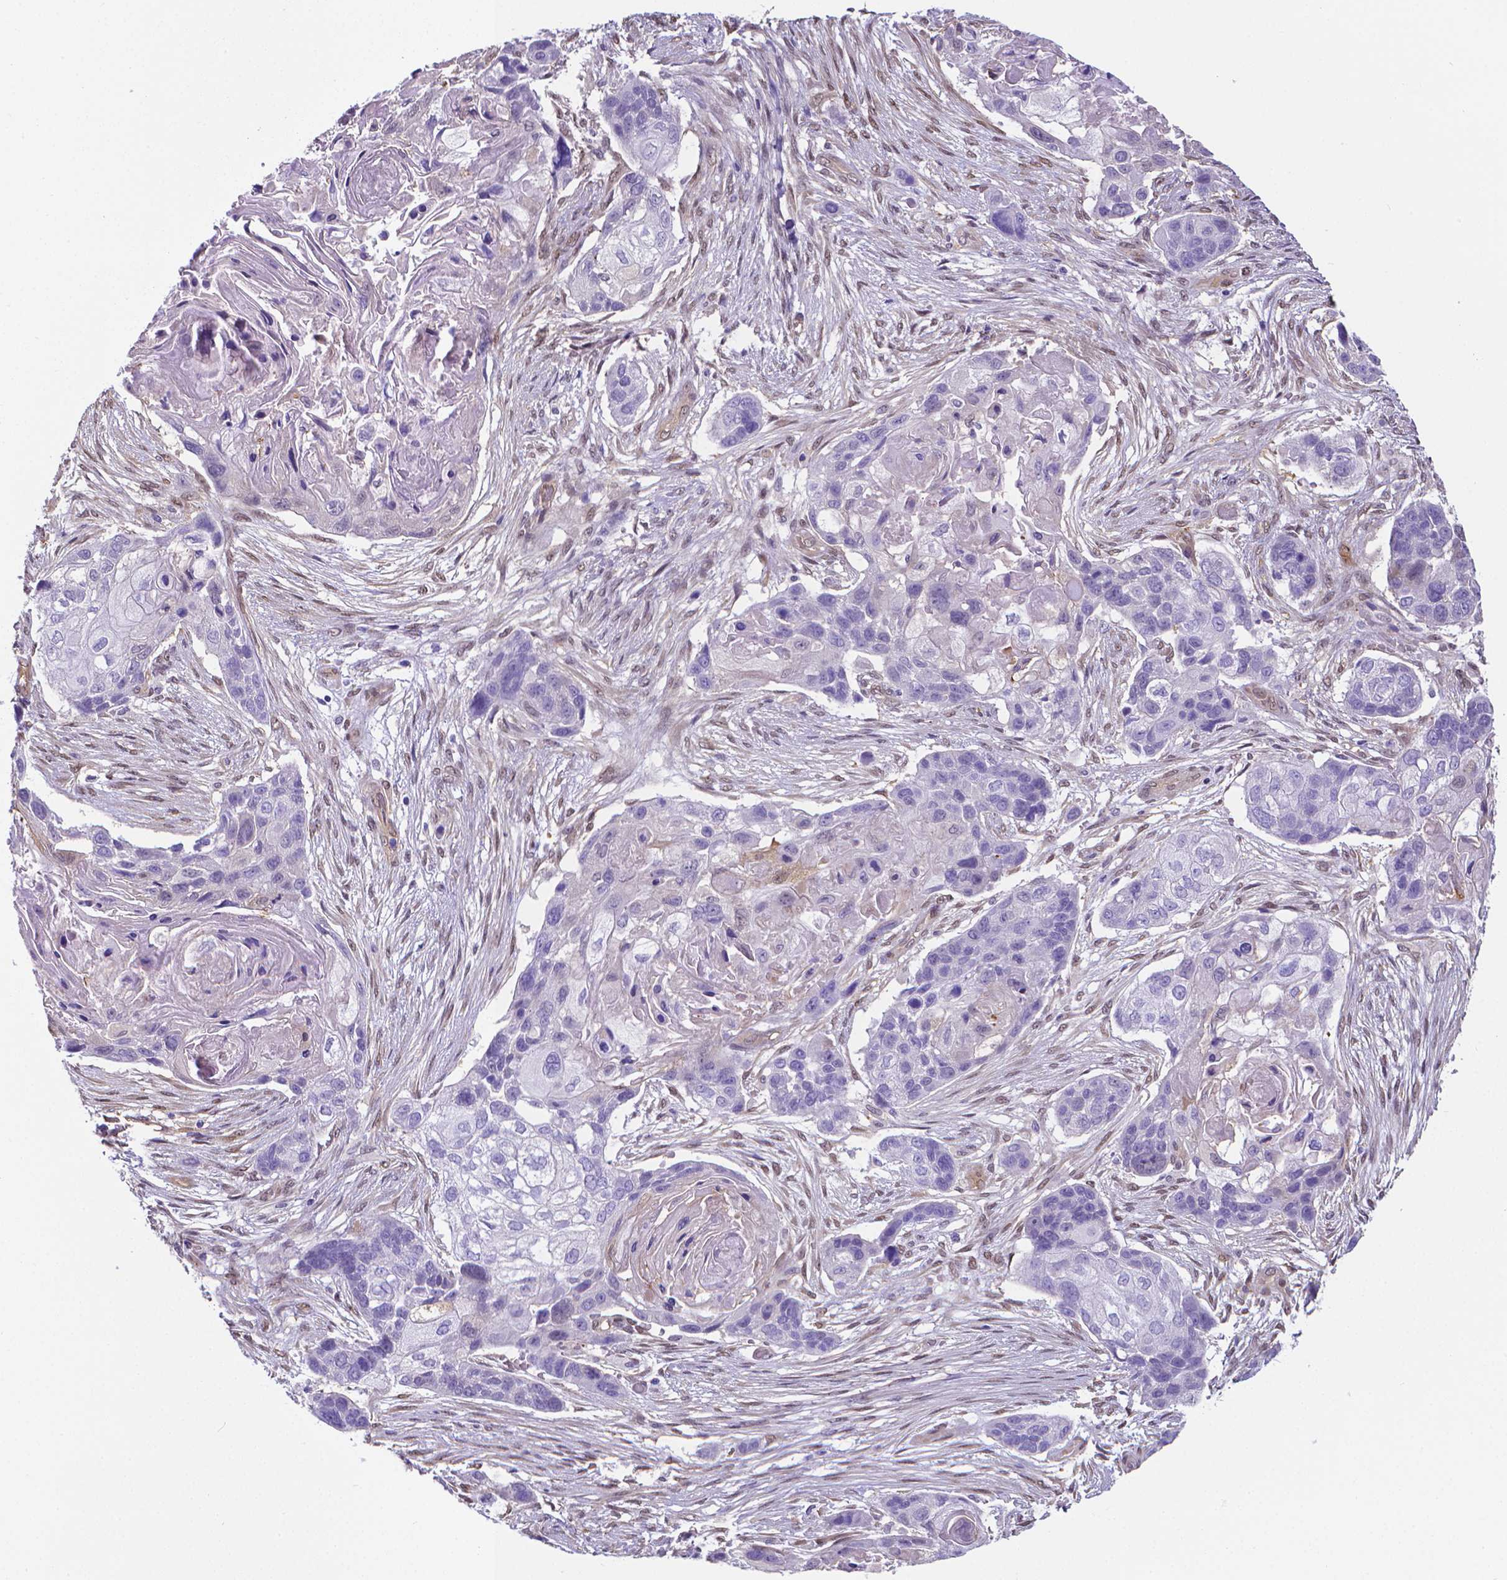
{"staining": {"intensity": "negative", "quantity": "none", "location": "none"}, "tissue": "lung cancer", "cell_type": "Tumor cells", "image_type": "cancer", "snomed": [{"axis": "morphology", "description": "Squamous cell carcinoma, NOS"}, {"axis": "topography", "description": "Lung"}], "caption": "Immunohistochemical staining of squamous cell carcinoma (lung) reveals no significant expression in tumor cells.", "gene": "CLIC4", "patient": {"sex": "male", "age": 69}}